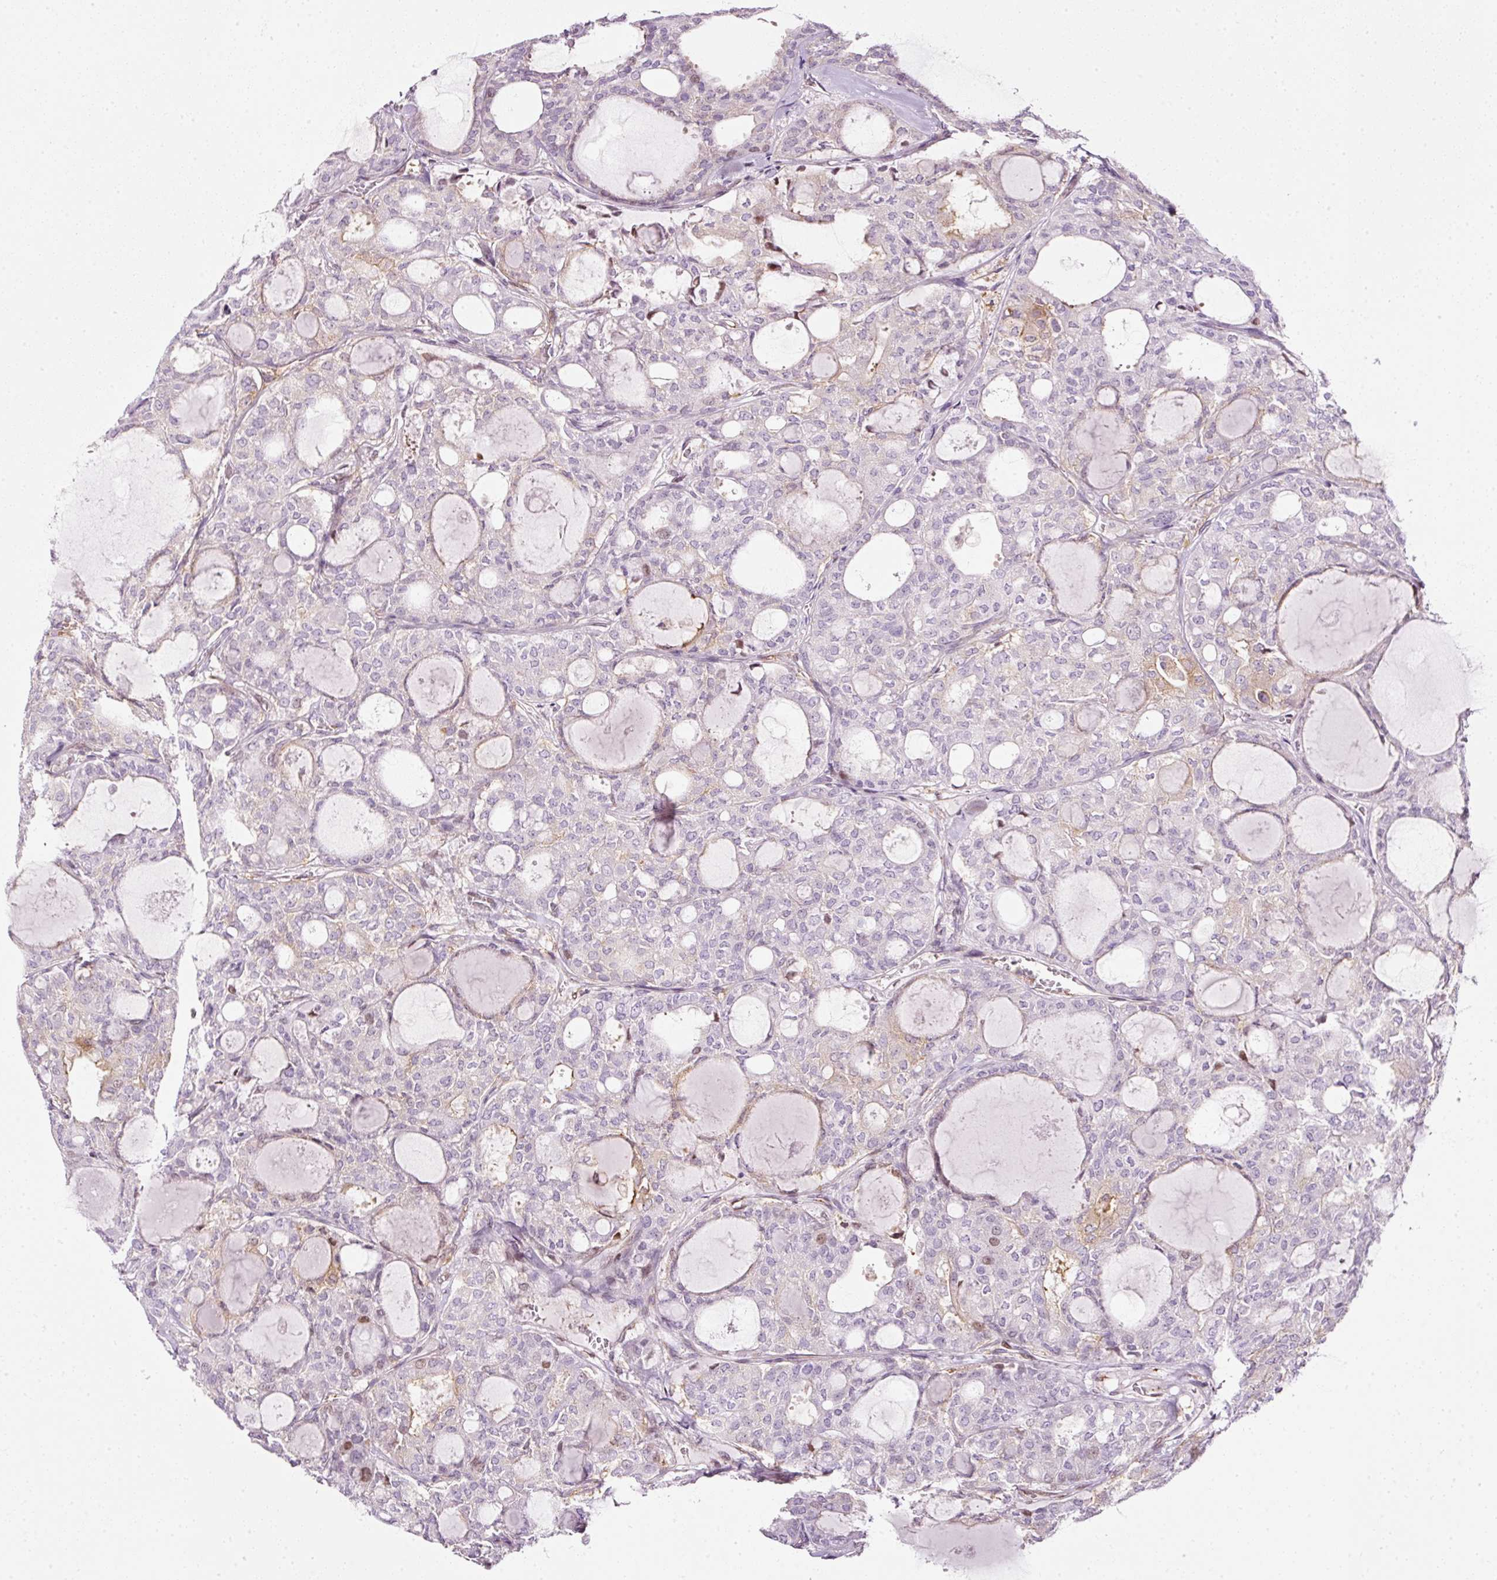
{"staining": {"intensity": "weak", "quantity": "<25%", "location": "cytoplasmic/membranous"}, "tissue": "thyroid cancer", "cell_type": "Tumor cells", "image_type": "cancer", "snomed": [{"axis": "morphology", "description": "Follicular adenoma carcinoma, NOS"}, {"axis": "topography", "description": "Thyroid gland"}], "caption": "There is no significant staining in tumor cells of thyroid cancer (follicular adenoma carcinoma).", "gene": "SCNM1", "patient": {"sex": "male", "age": 75}}